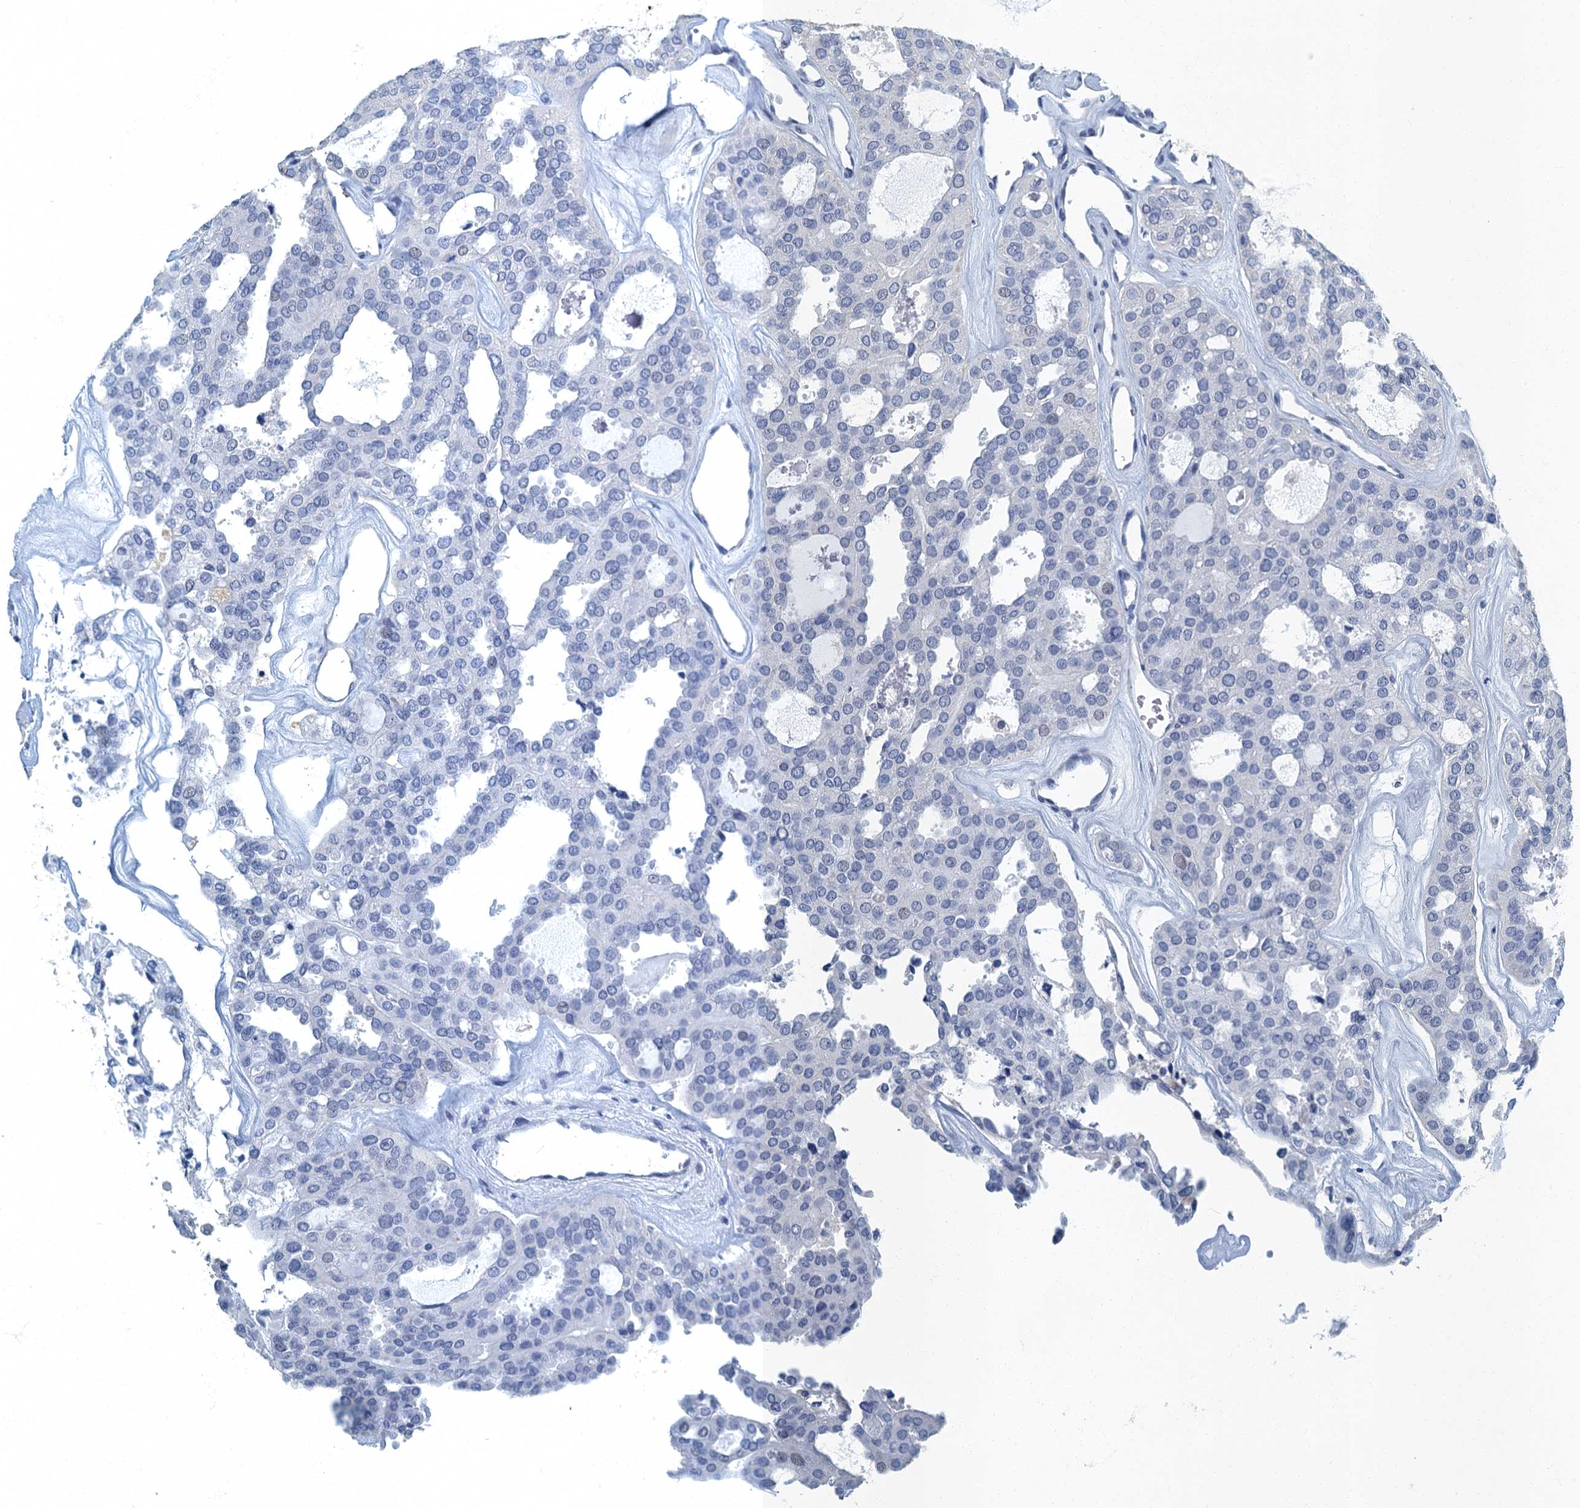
{"staining": {"intensity": "negative", "quantity": "none", "location": "none"}, "tissue": "thyroid cancer", "cell_type": "Tumor cells", "image_type": "cancer", "snomed": [{"axis": "morphology", "description": "Follicular adenoma carcinoma, NOS"}, {"axis": "topography", "description": "Thyroid gland"}], "caption": "Immunohistochemical staining of thyroid cancer (follicular adenoma carcinoma) displays no significant positivity in tumor cells.", "gene": "GADL1", "patient": {"sex": "male", "age": 75}}